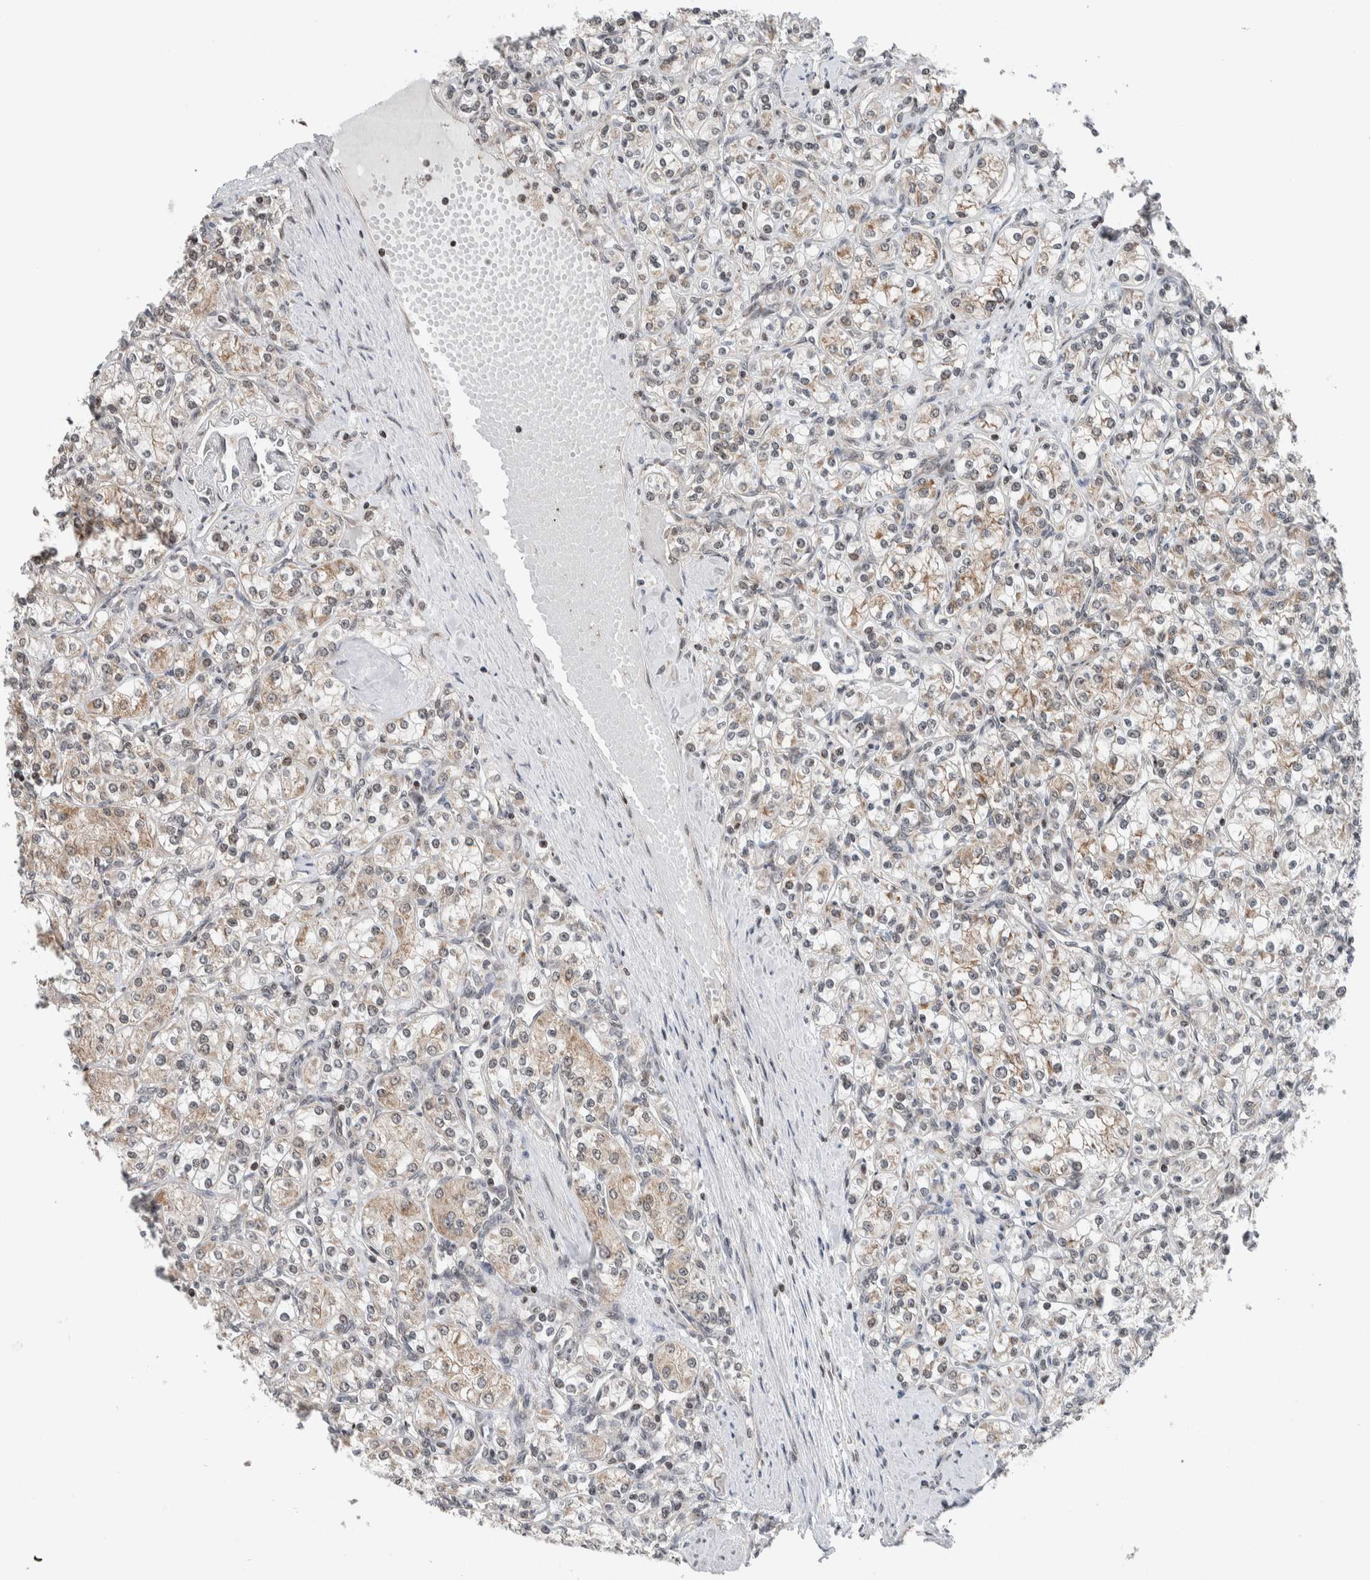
{"staining": {"intensity": "weak", "quantity": "25%-75%", "location": "cytoplasmic/membranous,nuclear"}, "tissue": "renal cancer", "cell_type": "Tumor cells", "image_type": "cancer", "snomed": [{"axis": "morphology", "description": "Adenocarcinoma, NOS"}, {"axis": "topography", "description": "Kidney"}], "caption": "Weak cytoplasmic/membranous and nuclear expression is identified in about 25%-75% of tumor cells in adenocarcinoma (renal).", "gene": "NPLOC4", "patient": {"sex": "male", "age": 77}}